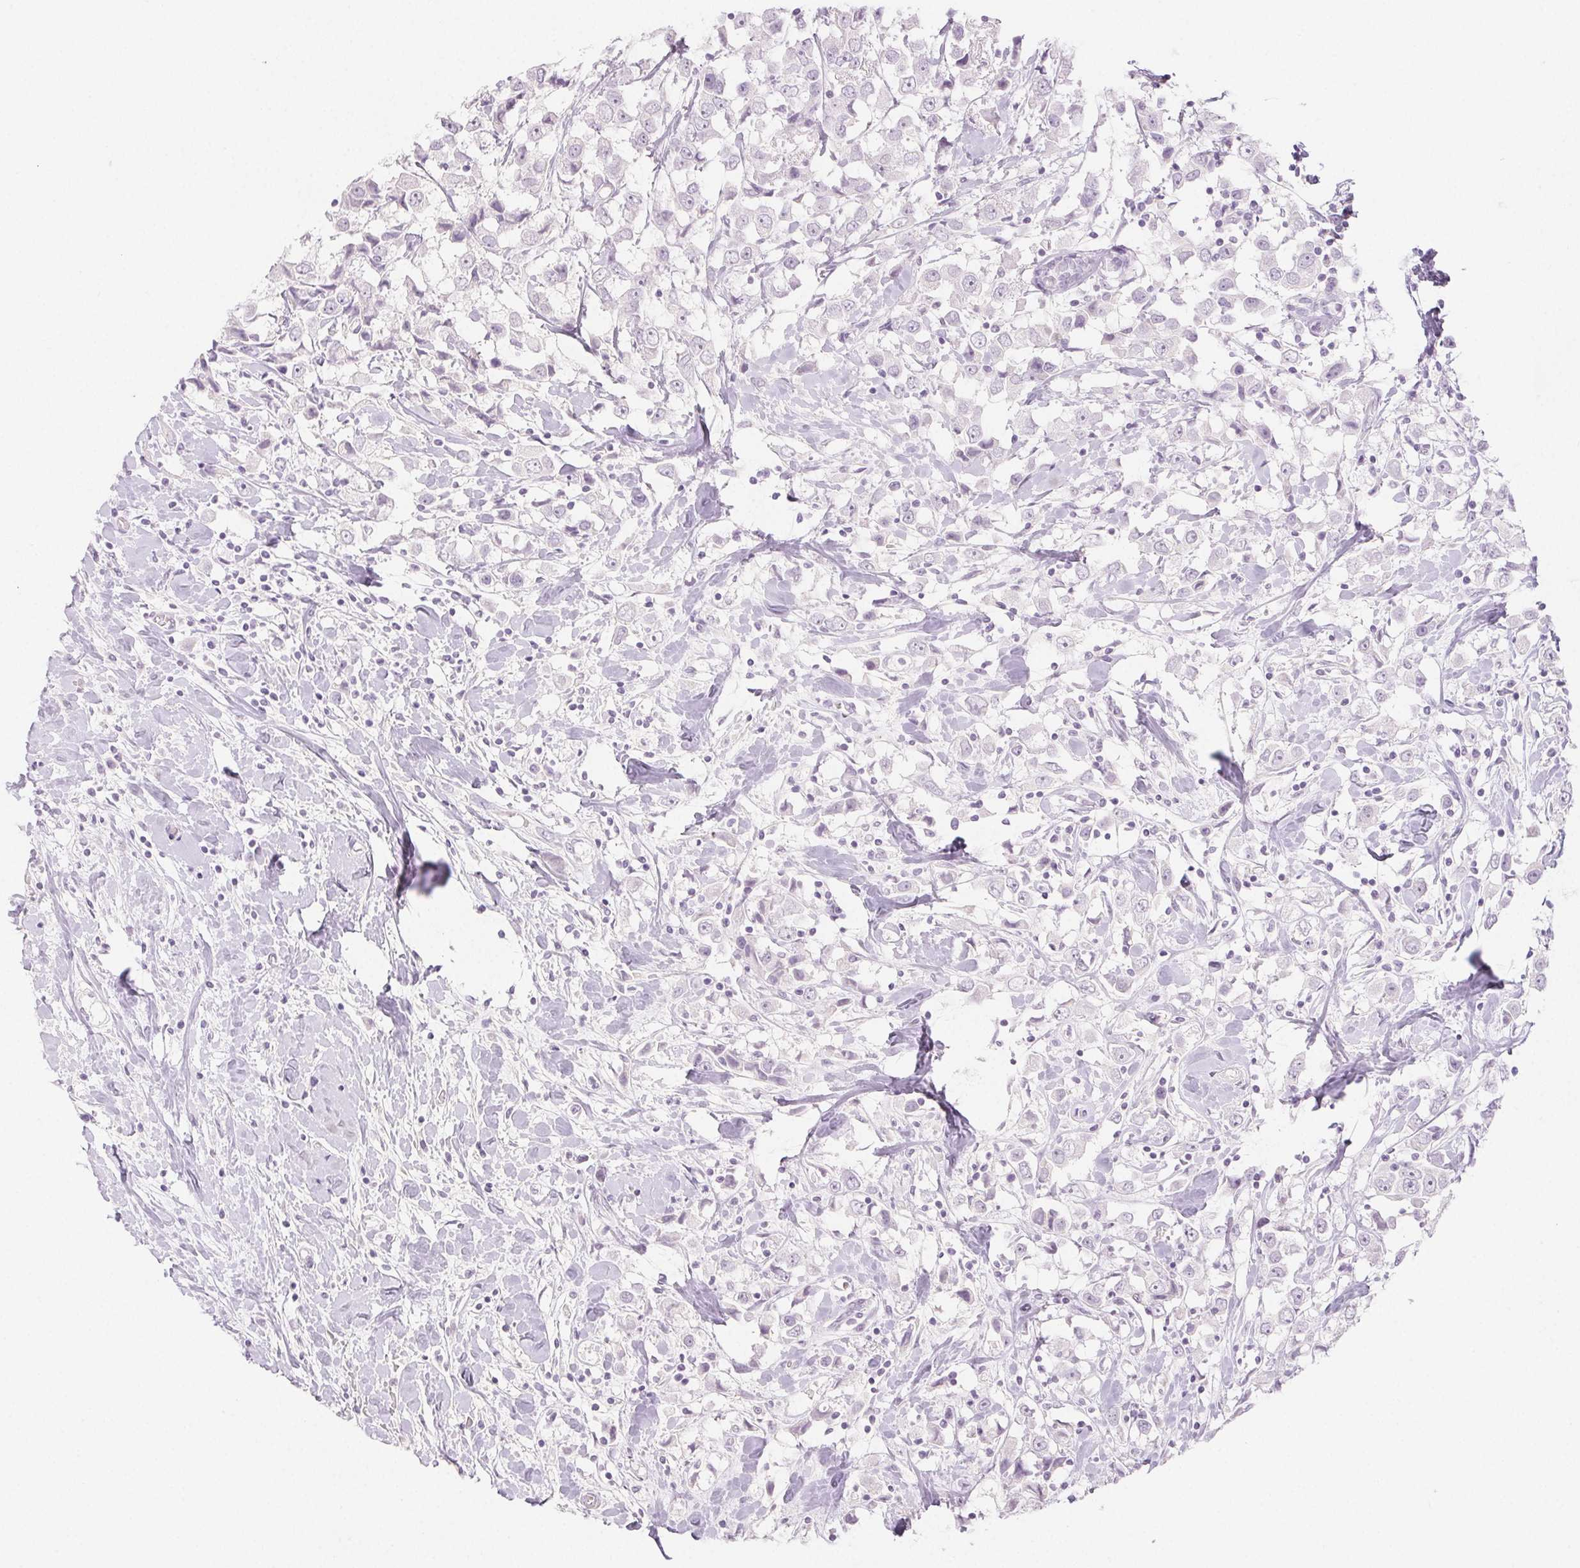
{"staining": {"intensity": "negative", "quantity": "none", "location": "none"}, "tissue": "breast cancer", "cell_type": "Tumor cells", "image_type": "cancer", "snomed": [{"axis": "morphology", "description": "Duct carcinoma"}, {"axis": "topography", "description": "Breast"}], "caption": "Tumor cells are negative for brown protein staining in breast cancer (infiltrating ductal carcinoma).", "gene": "PI3", "patient": {"sex": "female", "age": 61}}